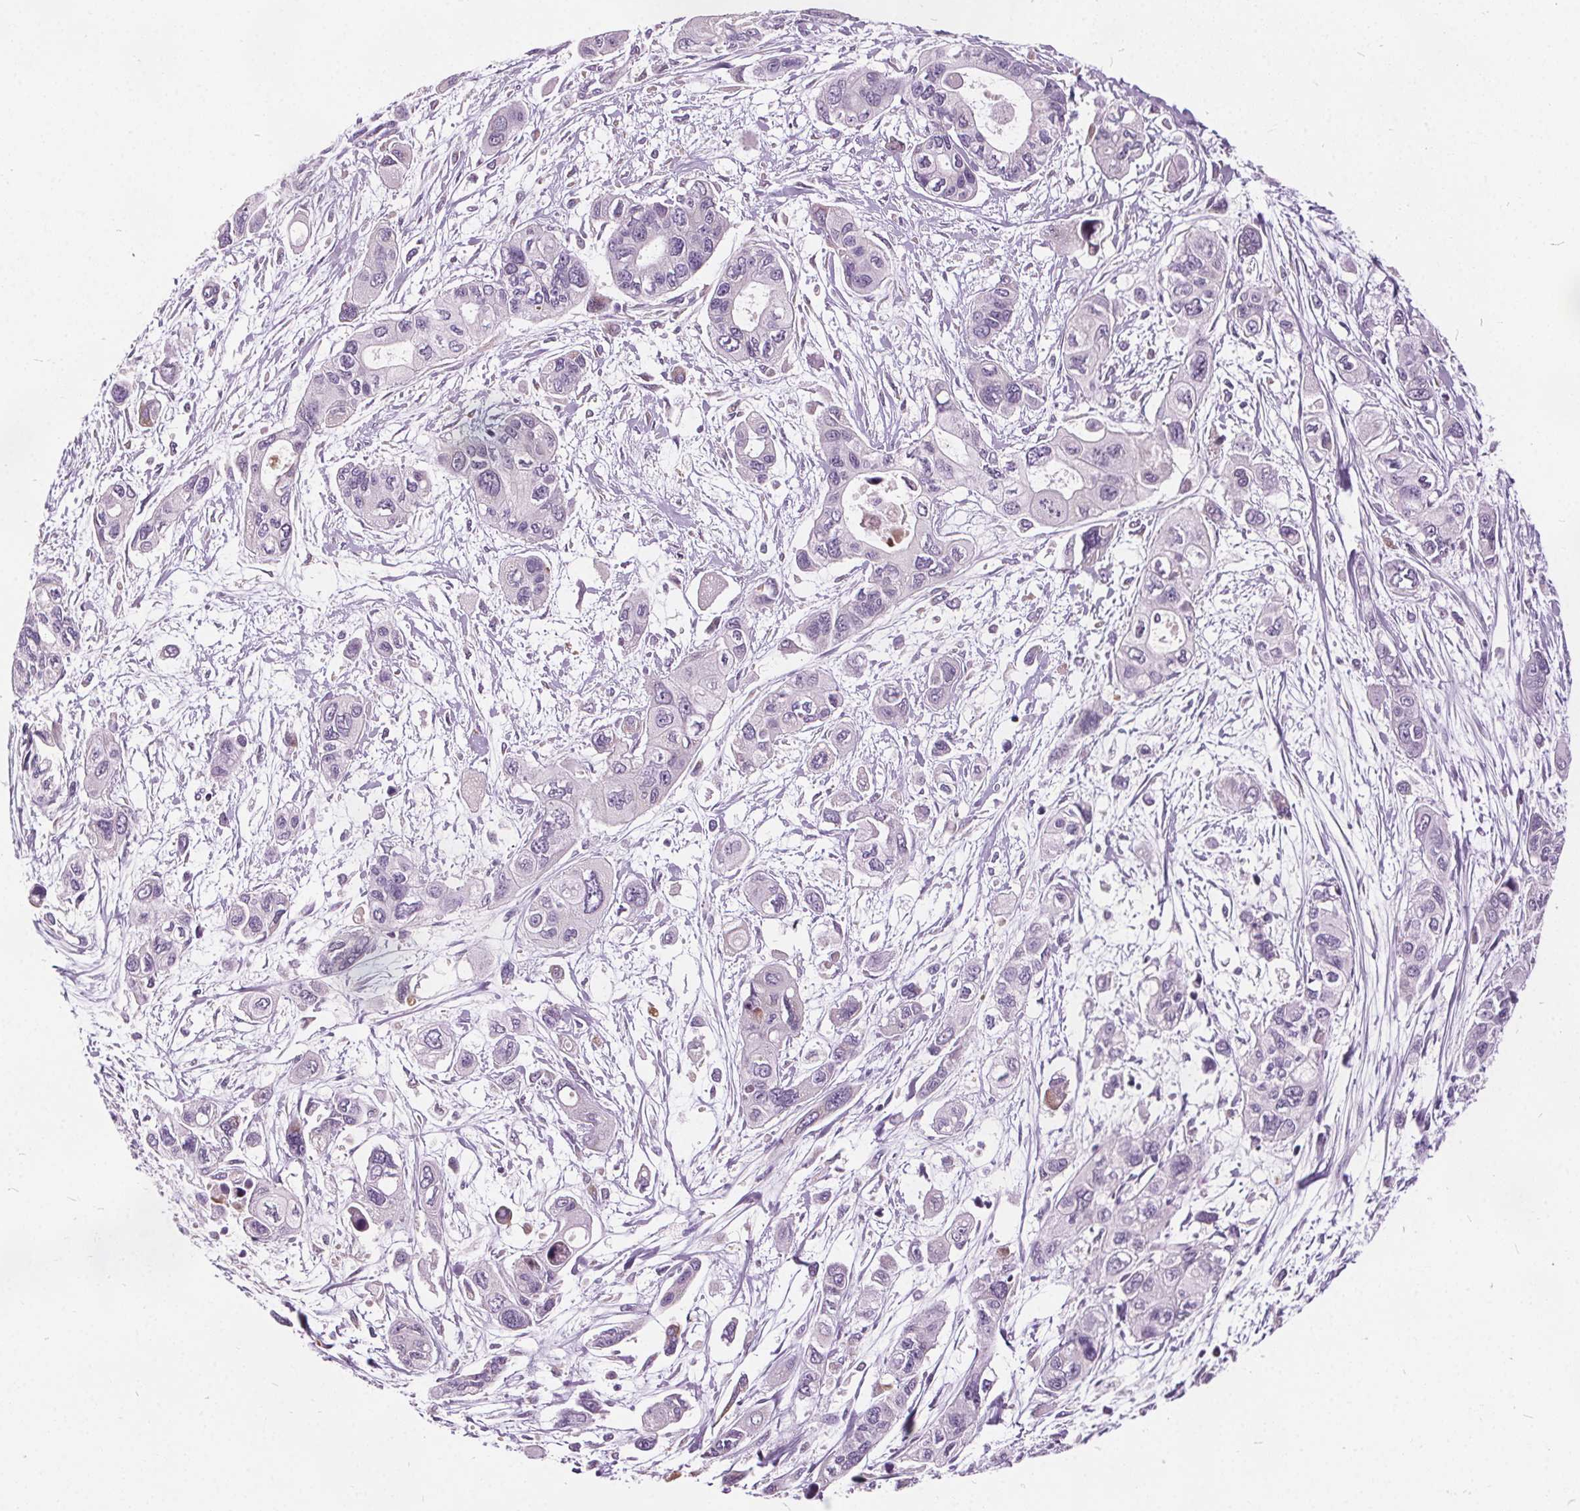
{"staining": {"intensity": "negative", "quantity": "none", "location": "none"}, "tissue": "pancreatic cancer", "cell_type": "Tumor cells", "image_type": "cancer", "snomed": [{"axis": "morphology", "description": "Adenocarcinoma, NOS"}, {"axis": "topography", "description": "Pancreas"}], "caption": "The immunohistochemistry histopathology image has no significant expression in tumor cells of pancreatic cancer (adenocarcinoma) tissue. (DAB (3,3'-diaminobenzidine) immunohistochemistry visualized using brightfield microscopy, high magnification).", "gene": "ACOX2", "patient": {"sex": "female", "age": 47}}